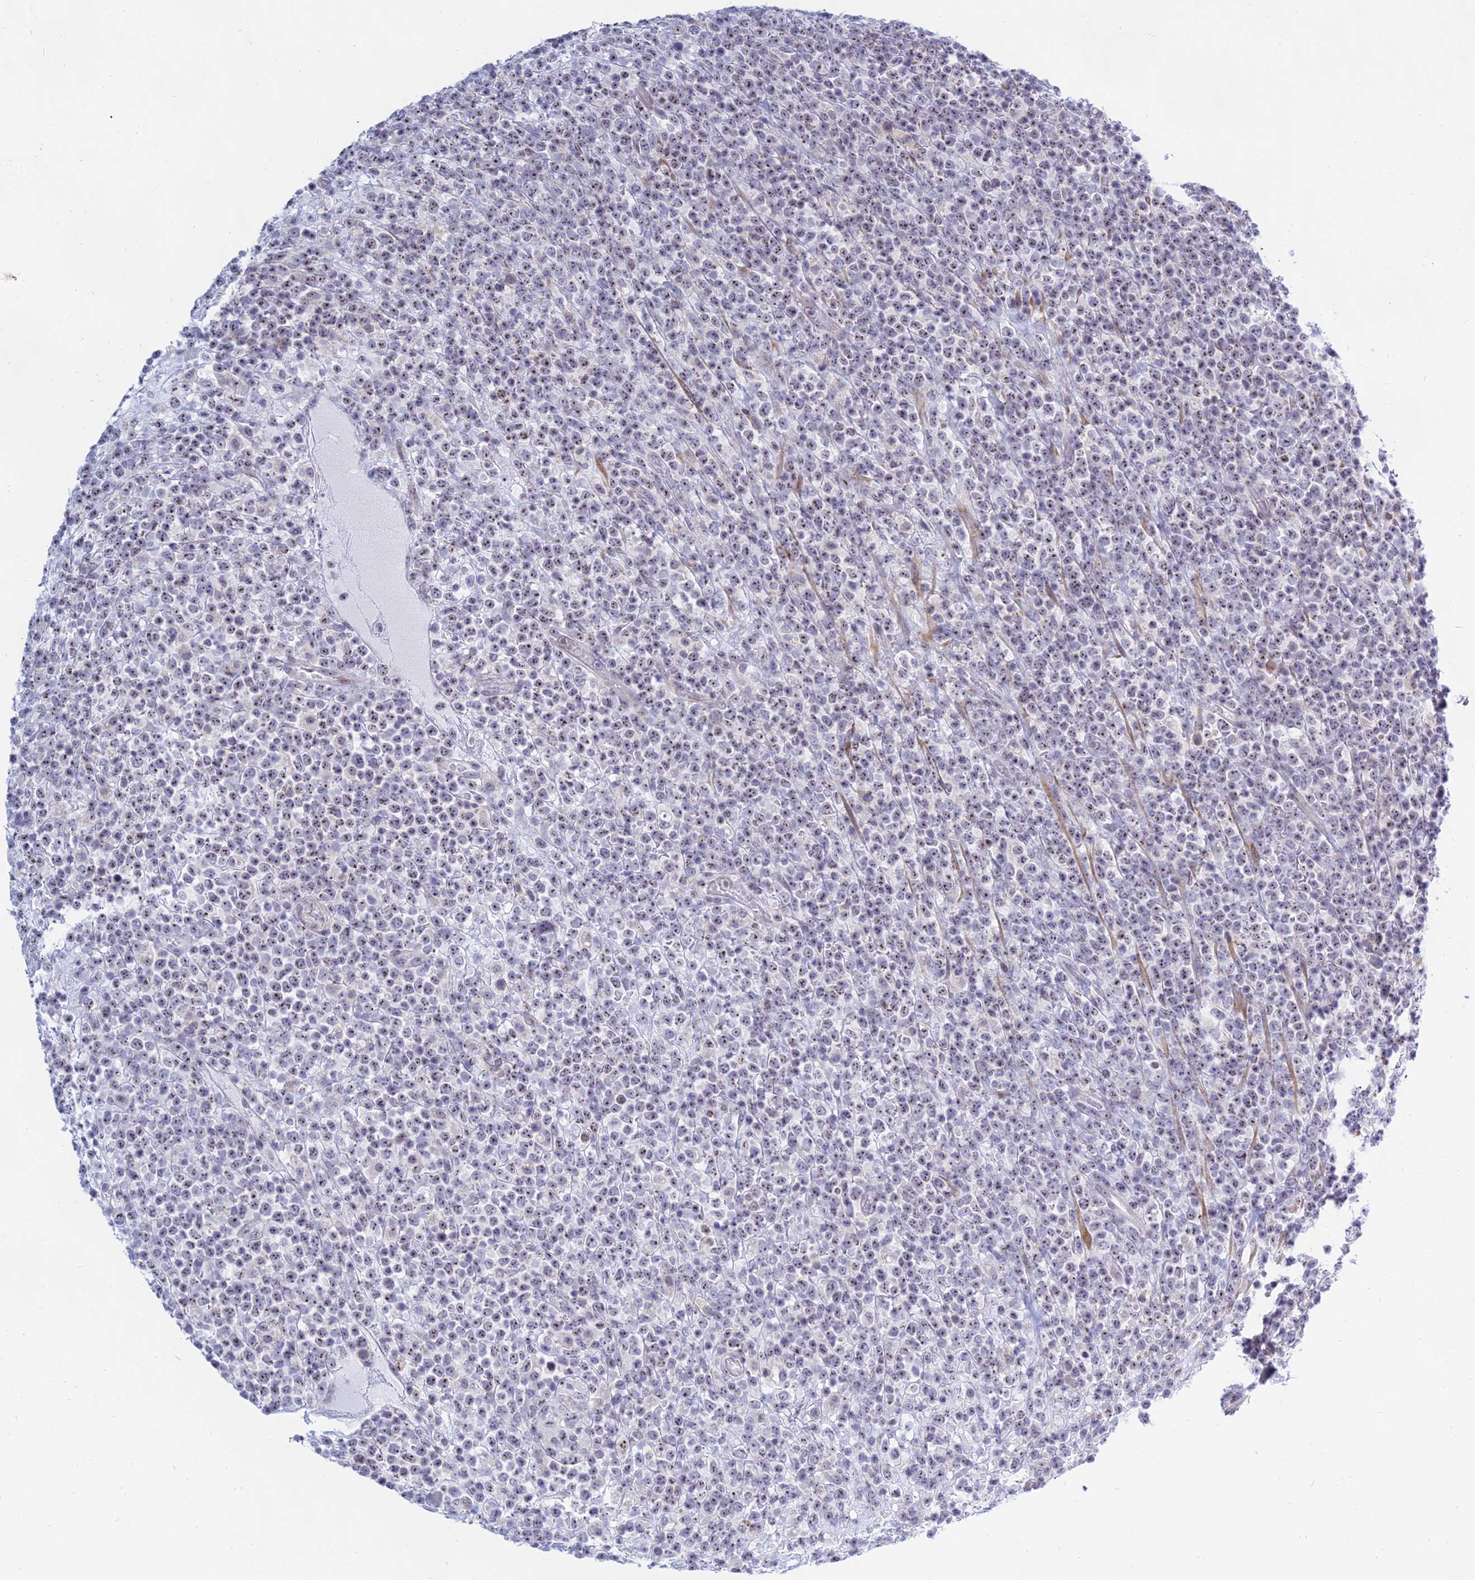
{"staining": {"intensity": "negative", "quantity": "none", "location": "none"}, "tissue": "lymphoma", "cell_type": "Tumor cells", "image_type": "cancer", "snomed": [{"axis": "morphology", "description": "Malignant lymphoma, non-Hodgkin's type, High grade"}, {"axis": "topography", "description": "Colon"}], "caption": "High-grade malignant lymphoma, non-Hodgkin's type was stained to show a protein in brown. There is no significant positivity in tumor cells.", "gene": "KRR1", "patient": {"sex": "female", "age": 53}}